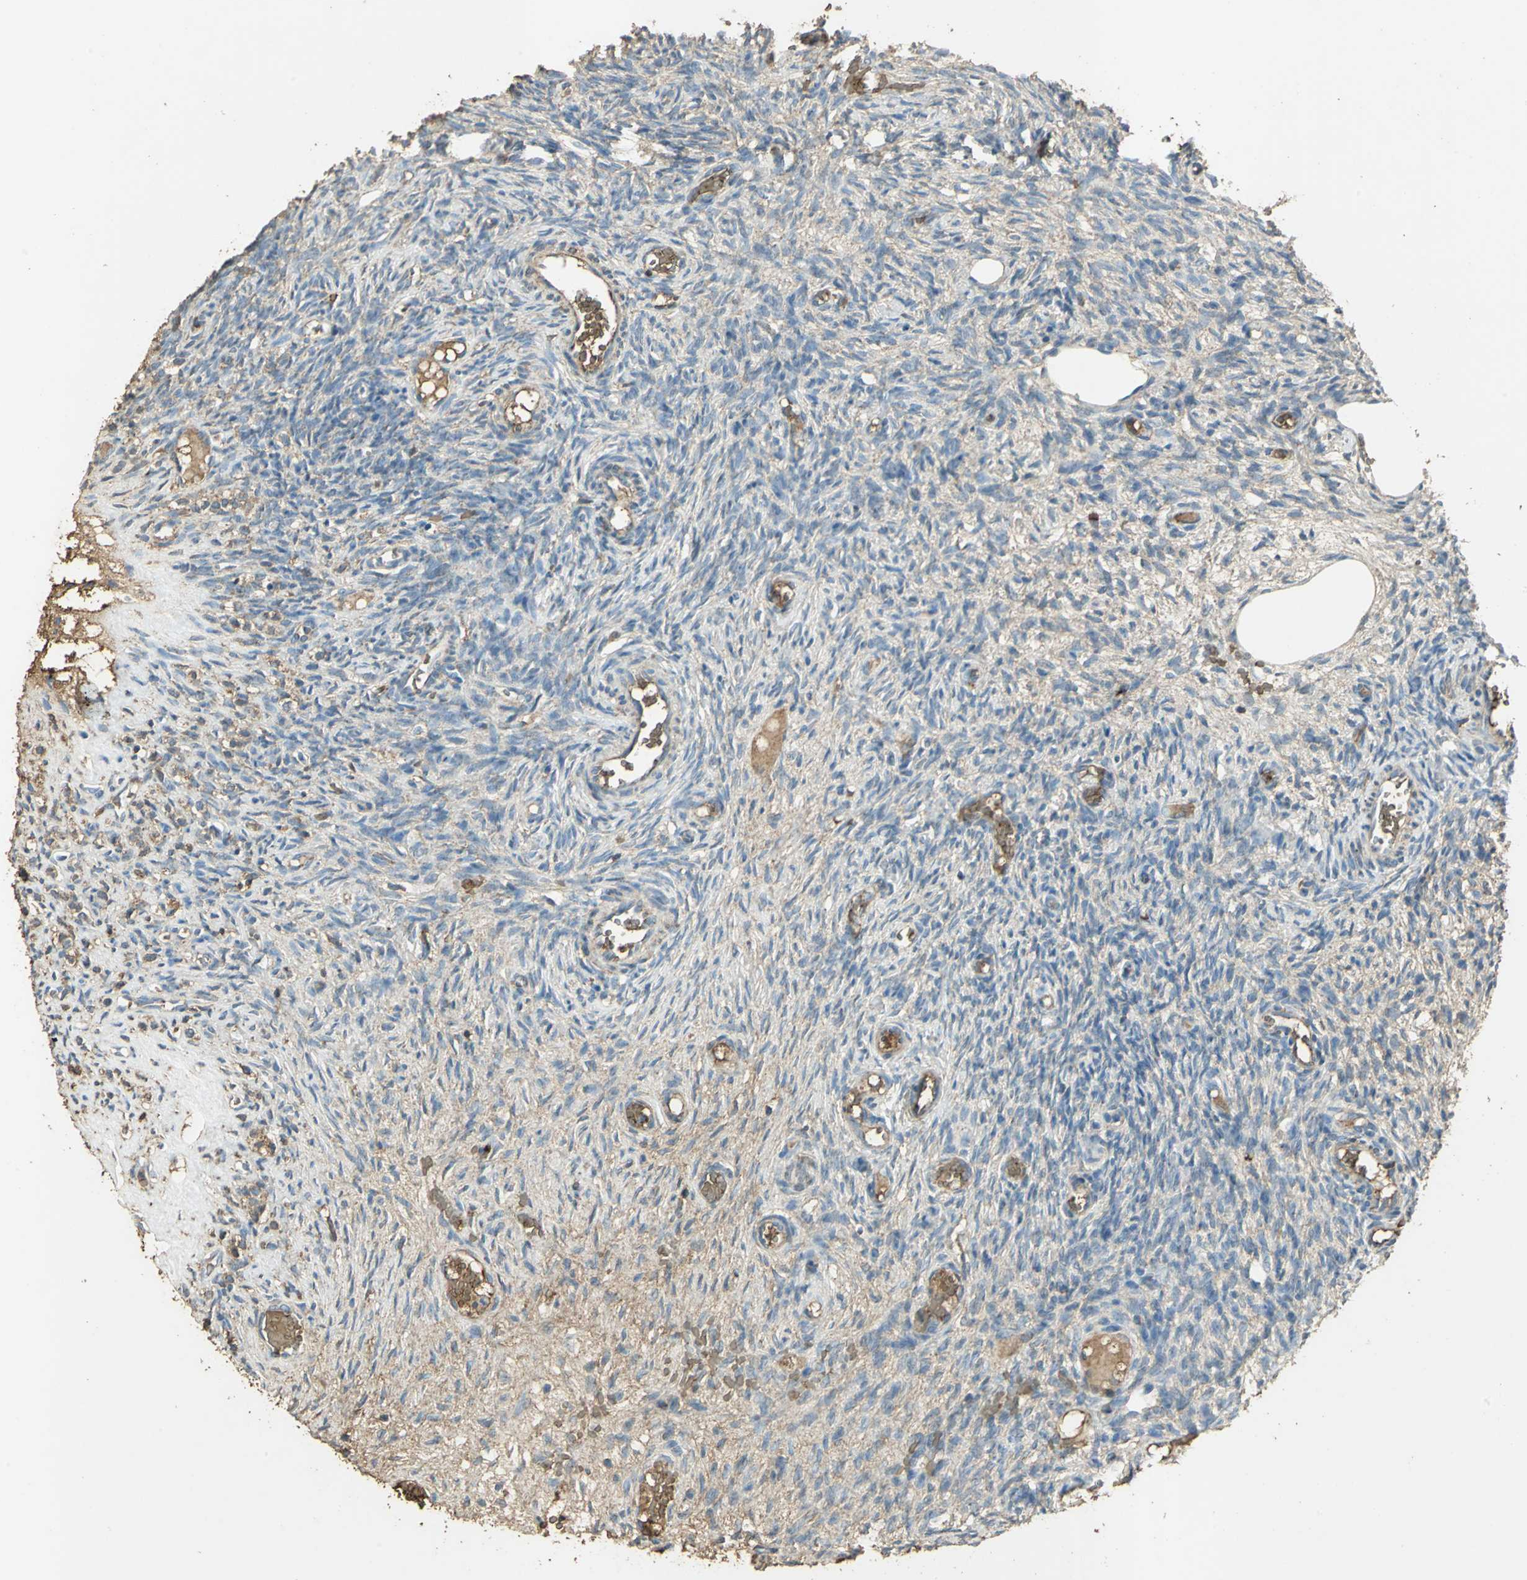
{"staining": {"intensity": "weak", "quantity": ">75%", "location": "cytoplasmic/membranous"}, "tissue": "ovary", "cell_type": "Ovarian stroma cells", "image_type": "normal", "snomed": [{"axis": "morphology", "description": "Normal tissue, NOS"}, {"axis": "topography", "description": "Ovary"}], "caption": "This image demonstrates normal ovary stained with IHC to label a protein in brown. The cytoplasmic/membranous of ovarian stroma cells show weak positivity for the protein. Nuclei are counter-stained blue.", "gene": "TRAPPC2", "patient": {"sex": "female", "age": 35}}